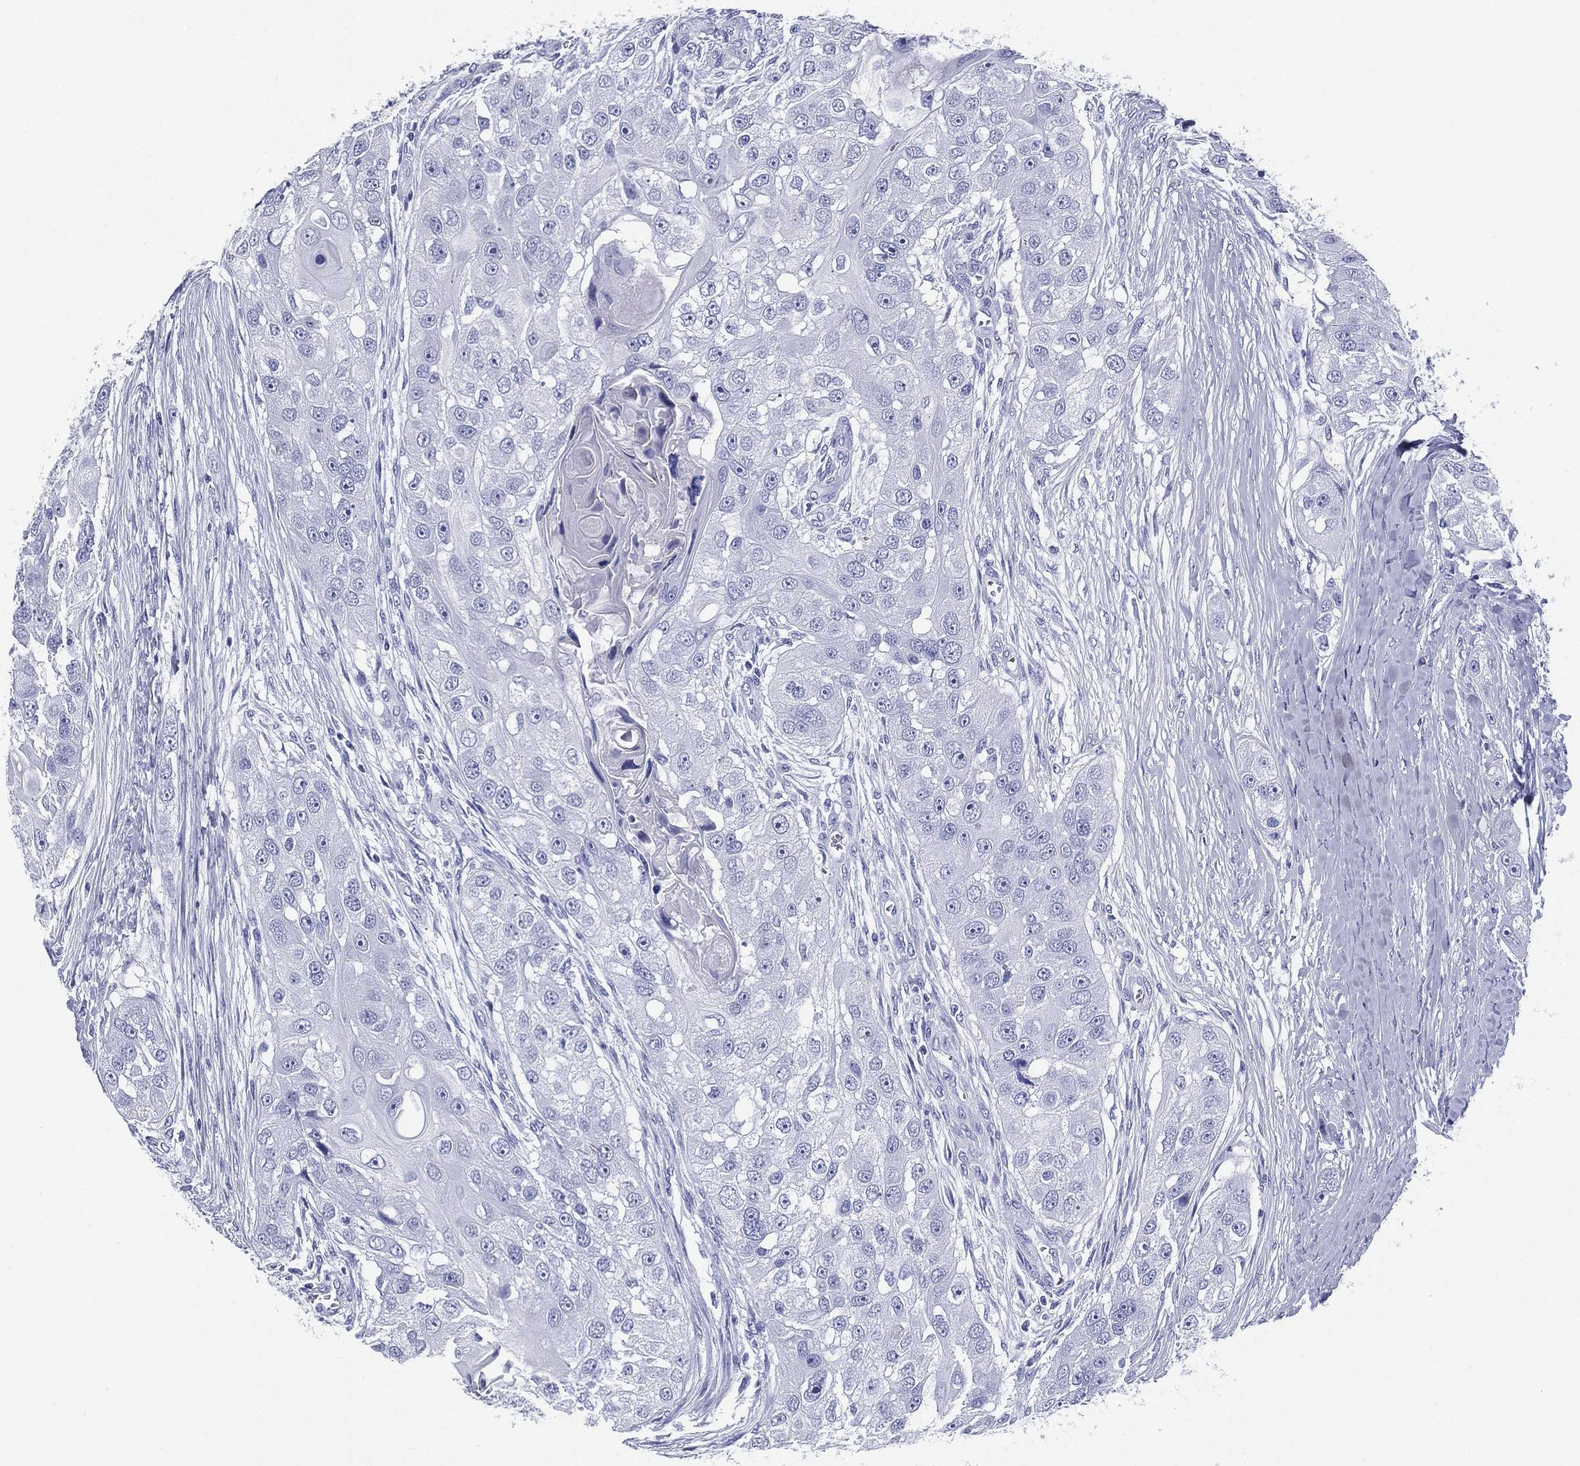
{"staining": {"intensity": "negative", "quantity": "none", "location": "none"}, "tissue": "head and neck cancer", "cell_type": "Tumor cells", "image_type": "cancer", "snomed": [{"axis": "morphology", "description": "Normal tissue, NOS"}, {"axis": "morphology", "description": "Squamous cell carcinoma, NOS"}, {"axis": "topography", "description": "Skeletal muscle"}, {"axis": "topography", "description": "Head-Neck"}], "caption": "A high-resolution histopathology image shows IHC staining of head and neck squamous cell carcinoma, which reveals no significant positivity in tumor cells.", "gene": "RSPH4A", "patient": {"sex": "male", "age": 51}}